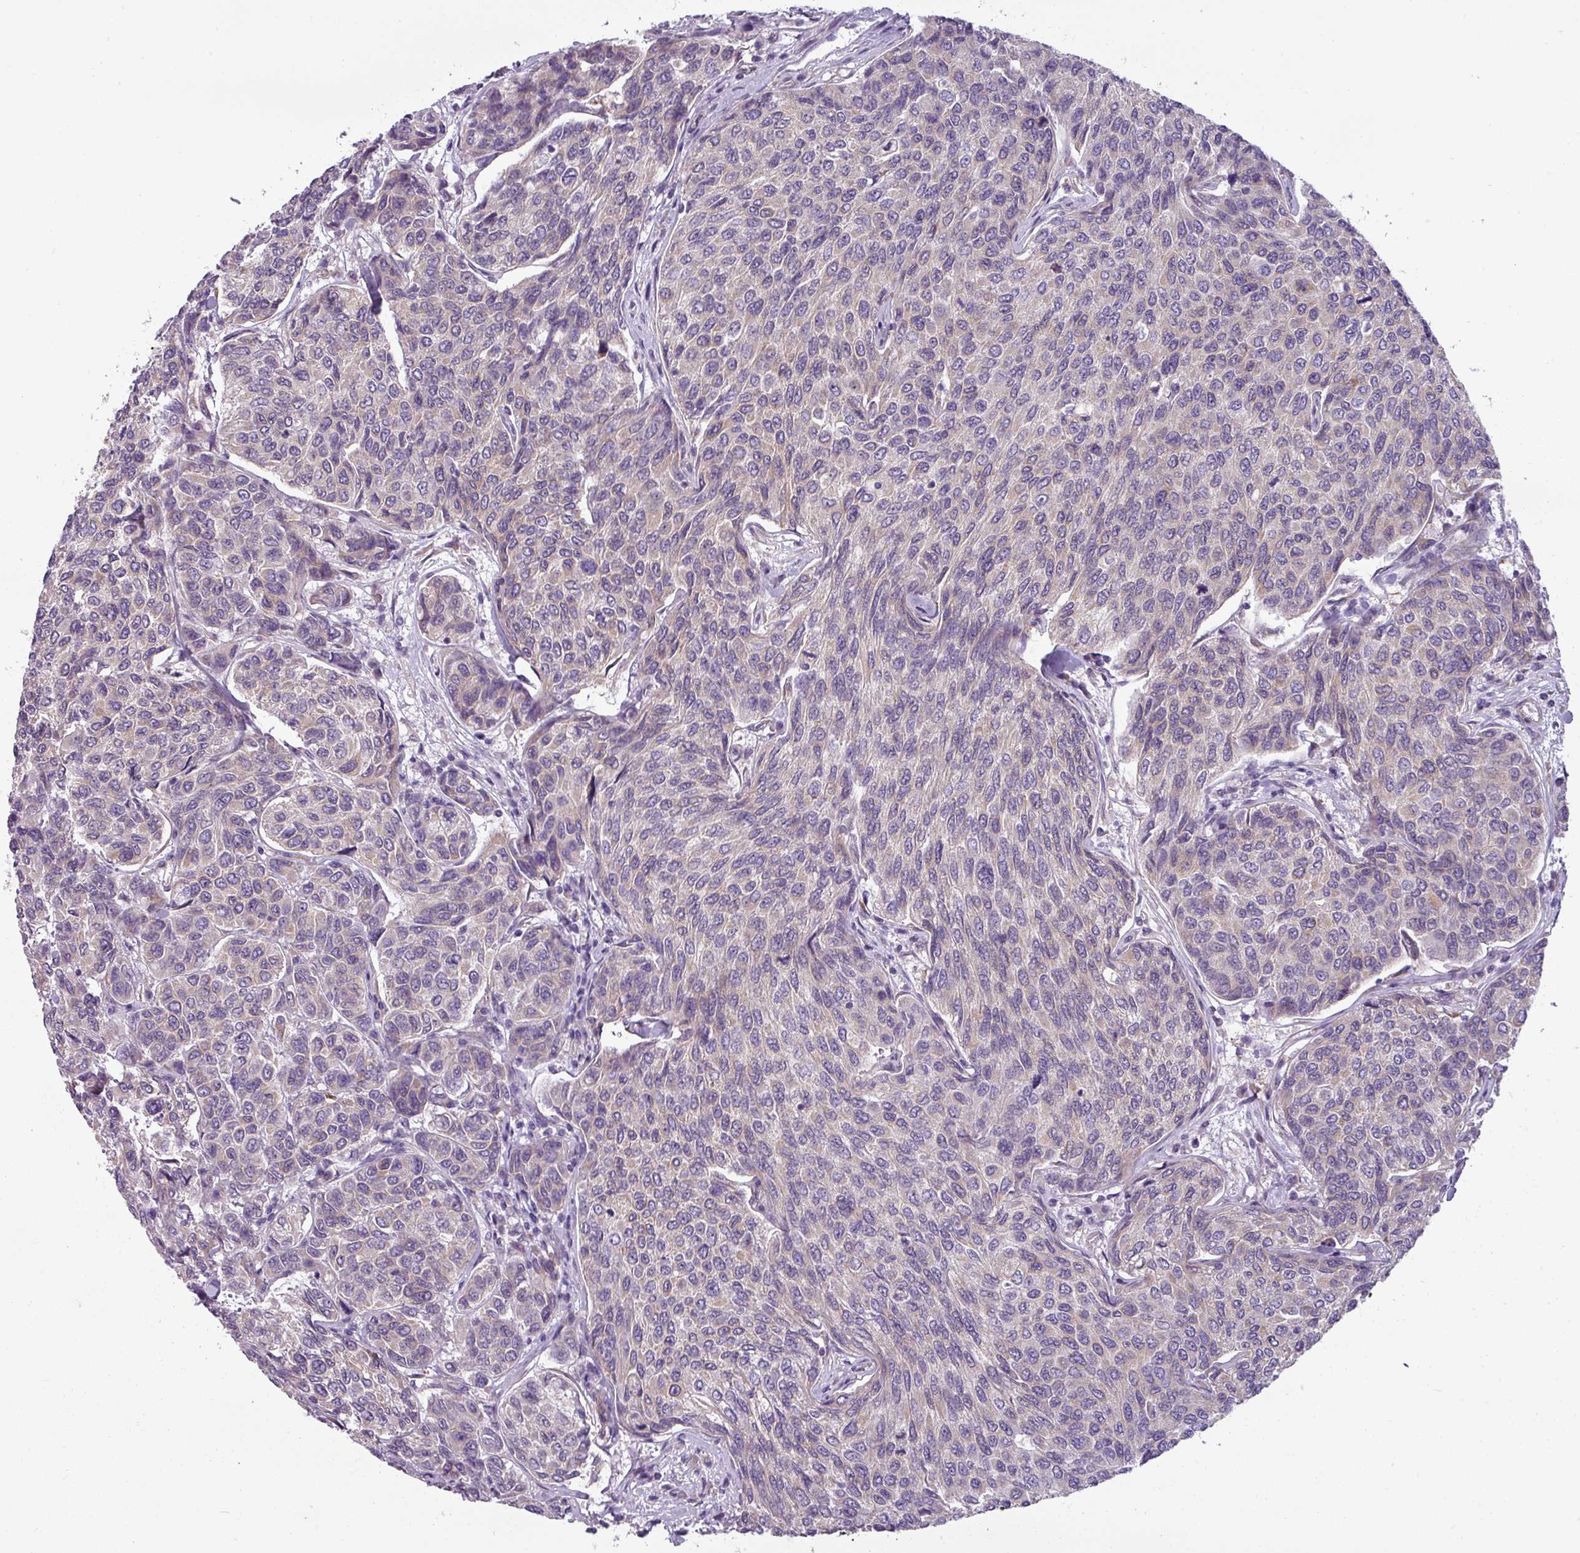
{"staining": {"intensity": "weak", "quantity": ">75%", "location": "cytoplasmic/membranous"}, "tissue": "breast cancer", "cell_type": "Tumor cells", "image_type": "cancer", "snomed": [{"axis": "morphology", "description": "Duct carcinoma"}, {"axis": "topography", "description": "Breast"}], "caption": "A histopathology image of breast cancer stained for a protein shows weak cytoplasmic/membranous brown staining in tumor cells.", "gene": "TOR1AIP2", "patient": {"sex": "female", "age": 55}}